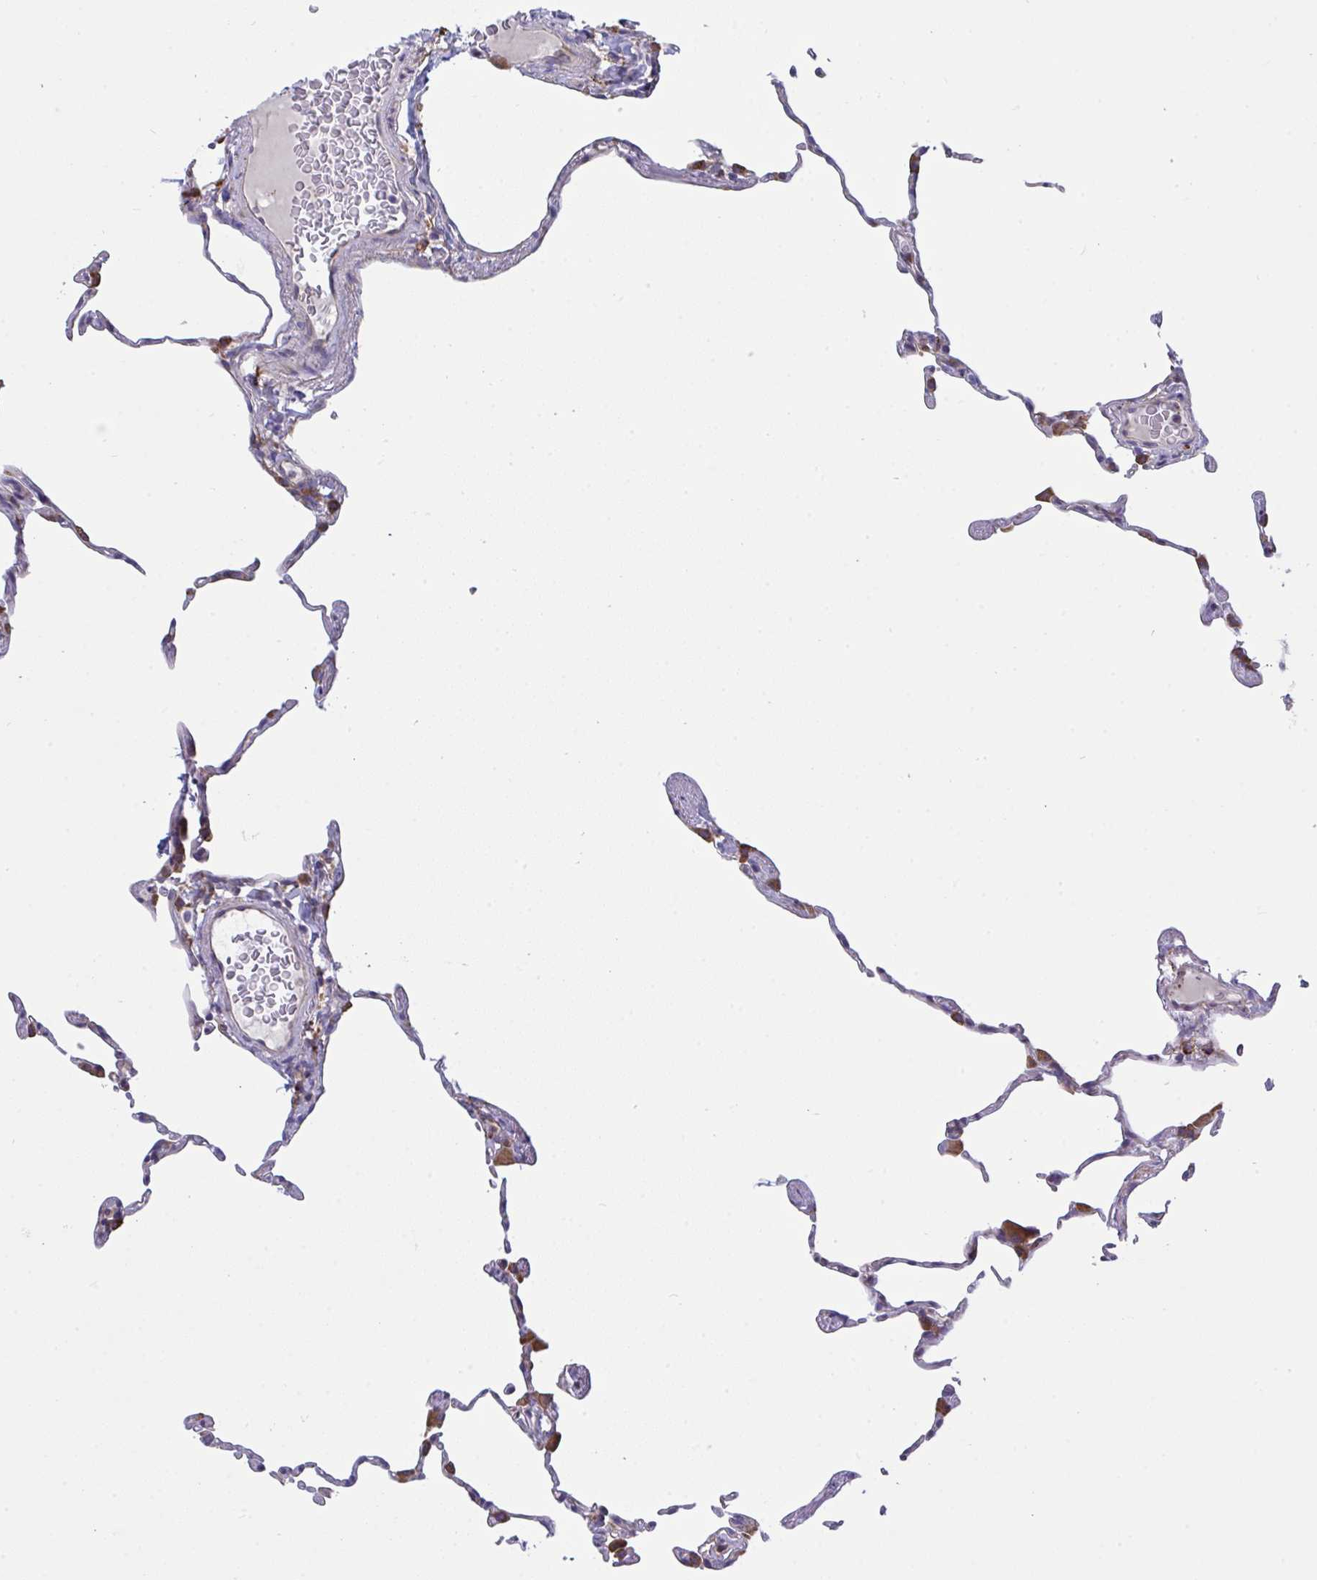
{"staining": {"intensity": "moderate", "quantity": "<25%", "location": "cytoplasmic/membranous"}, "tissue": "lung", "cell_type": "Alveolar cells", "image_type": "normal", "snomed": [{"axis": "morphology", "description": "Normal tissue, NOS"}, {"axis": "topography", "description": "Lung"}], "caption": "A micrograph of human lung stained for a protein shows moderate cytoplasmic/membranous brown staining in alveolar cells. The staining was performed using DAB (3,3'-diaminobenzidine), with brown indicating positive protein expression. Nuclei are stained blue with hematoxylin.", "gene": "MYMK", "patient": {"sex": "female", "age": 57}}